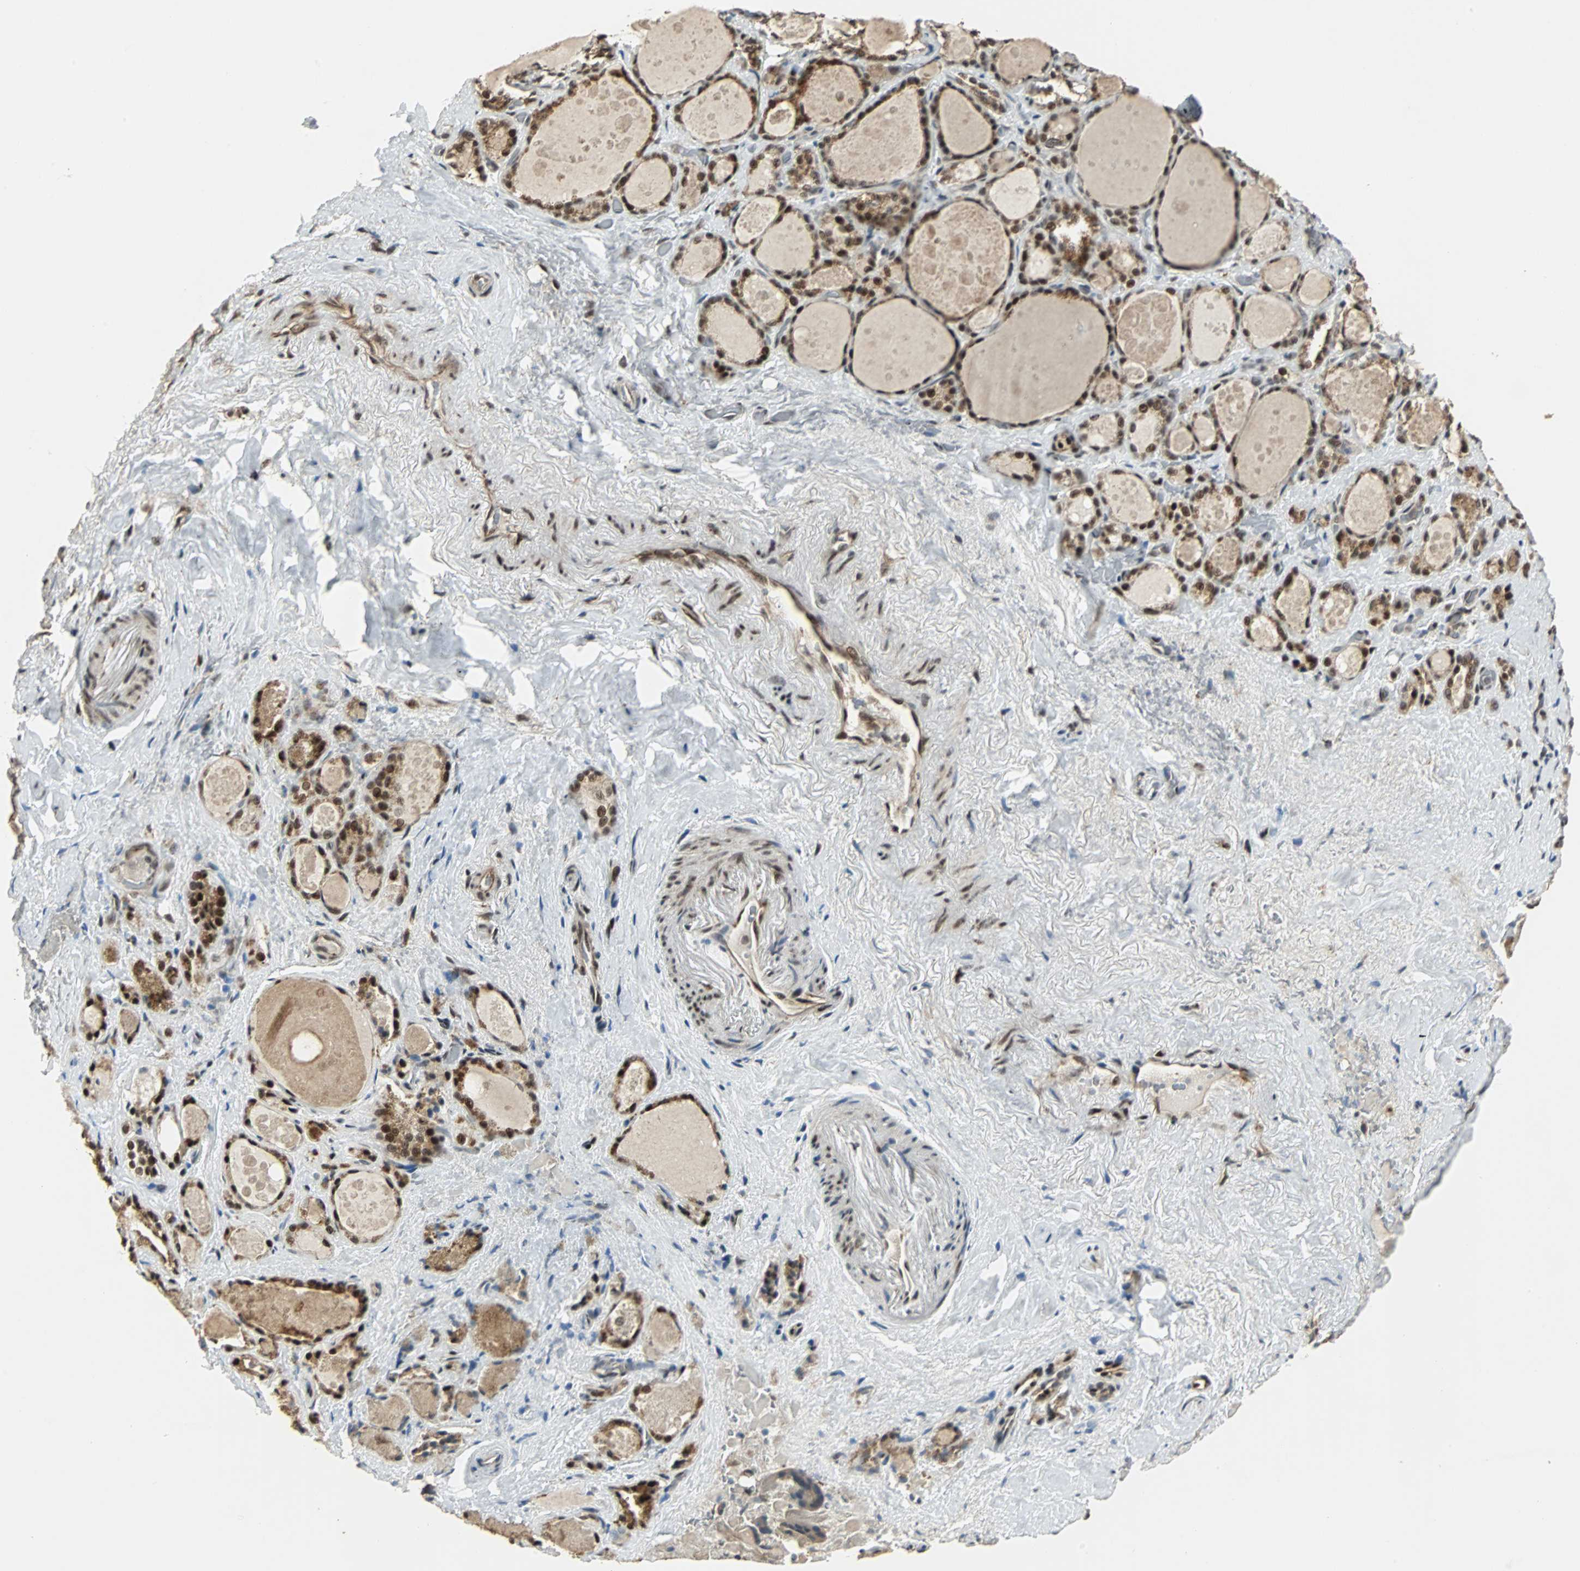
{"staining": {"intensity": "strong", "quantity": ">75%", "location": "nuclear"}, "tissue": "thyroid gland", "cell_type": "Glandular cells", "image_type": "normal", "snomed": [{"axis": "morphology", "description": "Normal tissue, NOS"}, {"axis": "topography", "description": "Thyroid gland"}], "caption": "This photomicrograph reveals immunohistochemistry staining of unremarkable thyroid gland, with high strong nuclear expression in about >75% of glandular cells.", "gene": "MED4", "patient": {"sex": "female", "age": 75}}